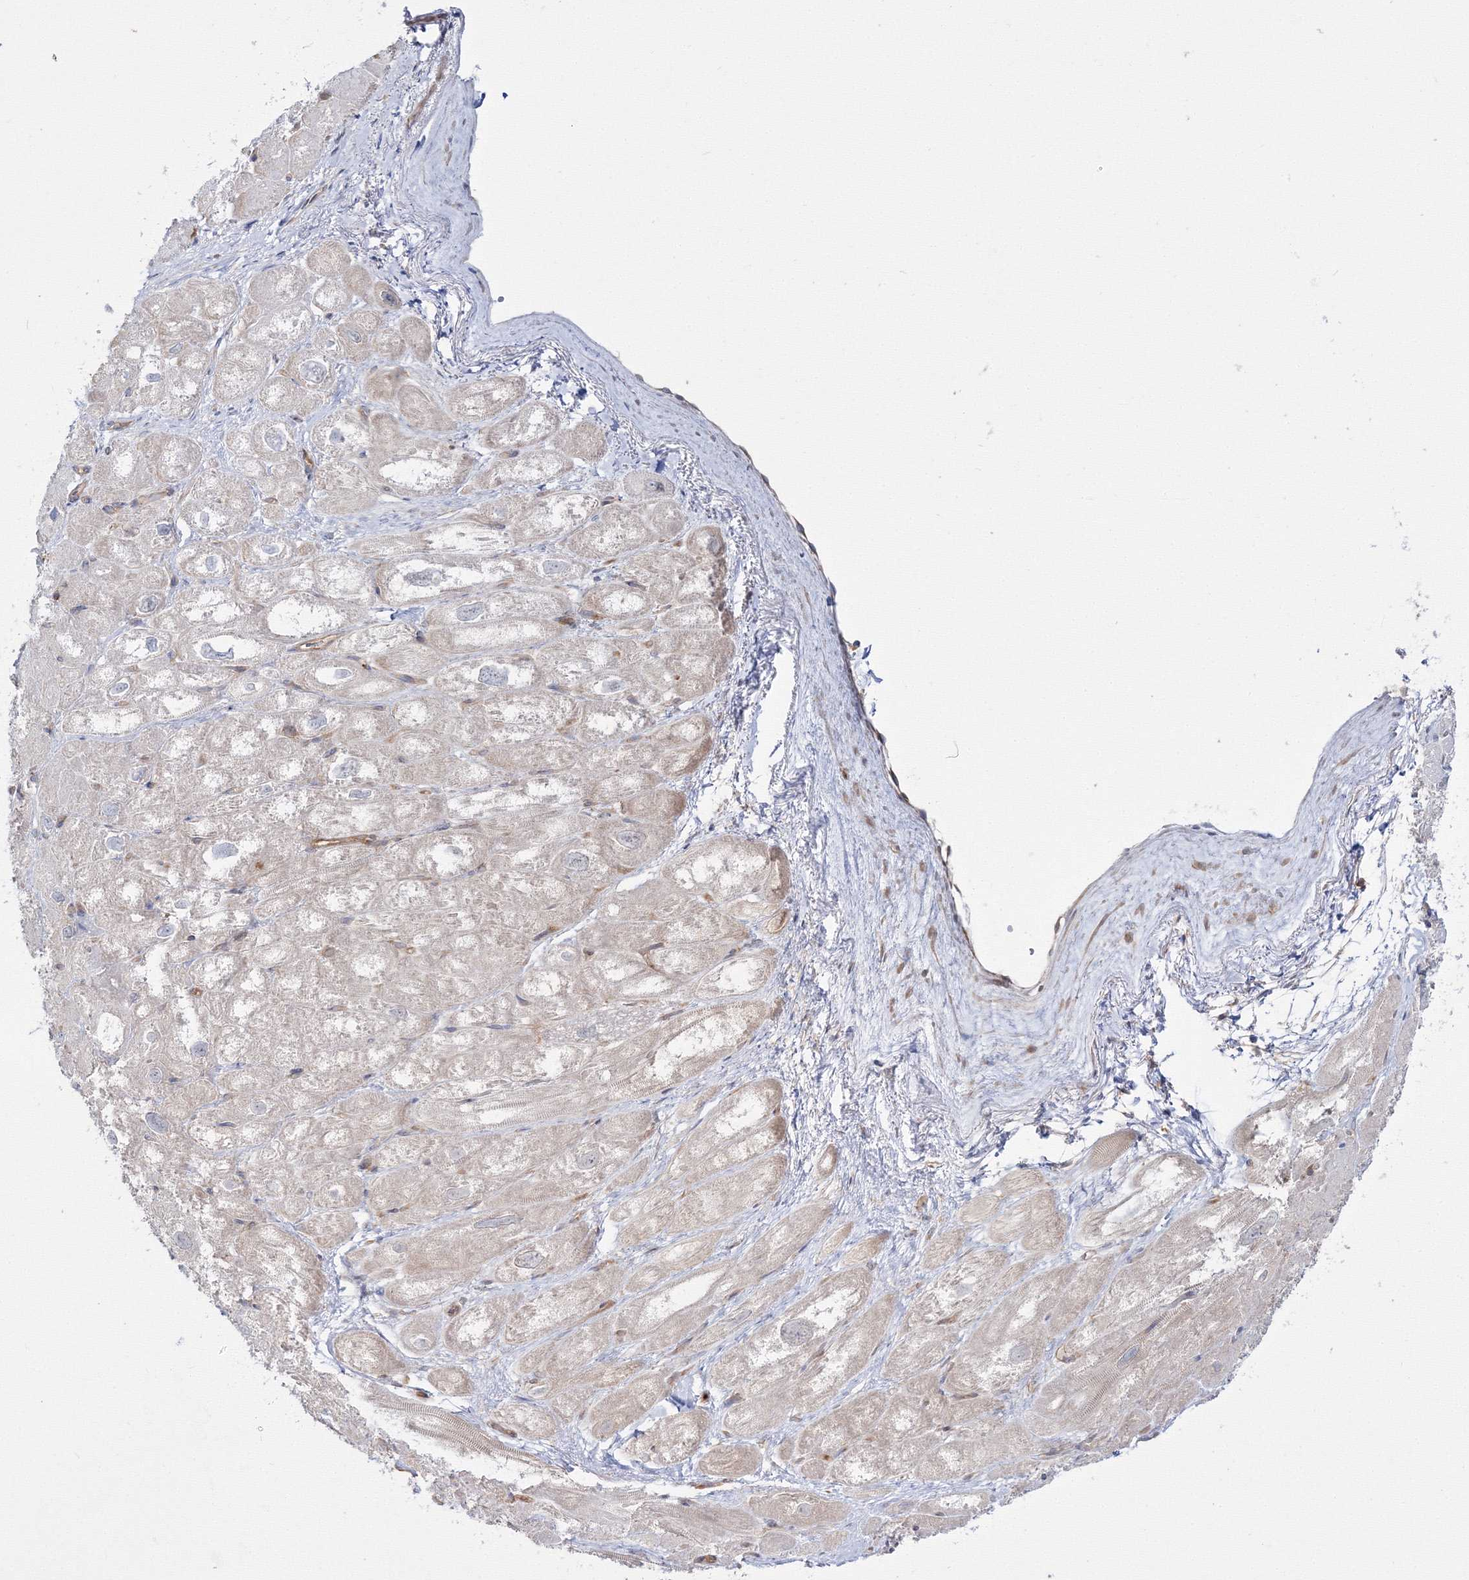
{"staining": {"intensity": "negative", "quantity": "none", "location": "none"}, "tissue": "heart muscle", "cell_type": "Cardiomyocytes", "image_type": "normal", "snomed": [{"axis": "morphology", "description": "Normal tissue, NOS"}, {"axis": "topography", "description": "Heart"}], "caption": "The immunohistochemistry micrograph has no significant staining in cardiomyocytes of heart muscle.", "gene": "HARS1", "patient": {"sex": "male", "age": 50}}